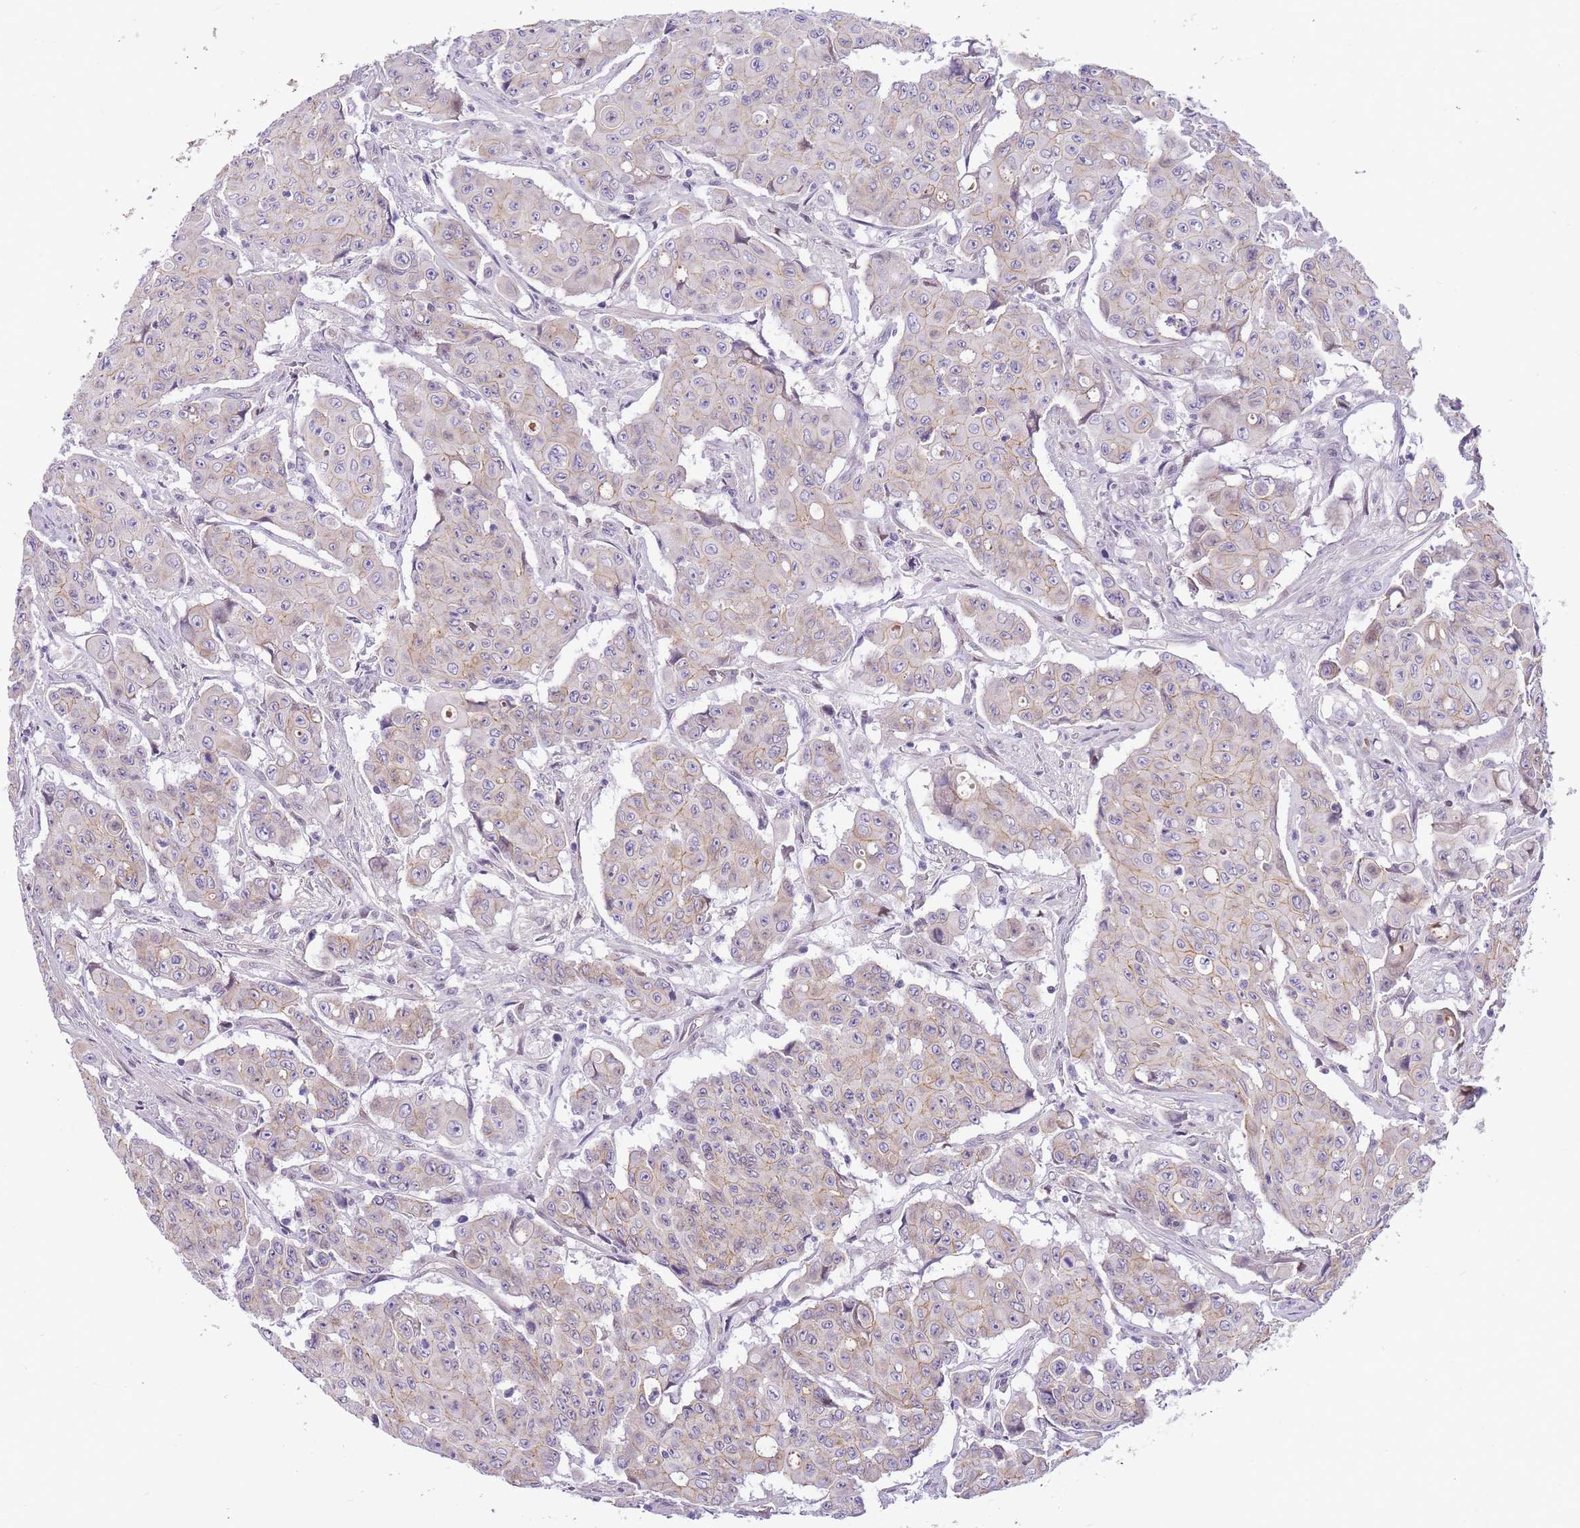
{"staining": {"intensity": "weak", "quantity": "<25%", "location": "cytoplasmic/membranous"}, "tissue": "colorectal cancer", "cell_type": "Tumor cells", "image_type": "cancer", "snomed": [{"axis": "morphology", "description": "Adenocarcinoma, NOS"}, {"axis": "topography", "description": "Colon"}], "caption": "Immunohistochemical staining of human colorectal adenocarcinoma exhibits no significant expression in tumor cells.", "gene": "CLBA1", "patient": {"sex": "male", "age": 51}}